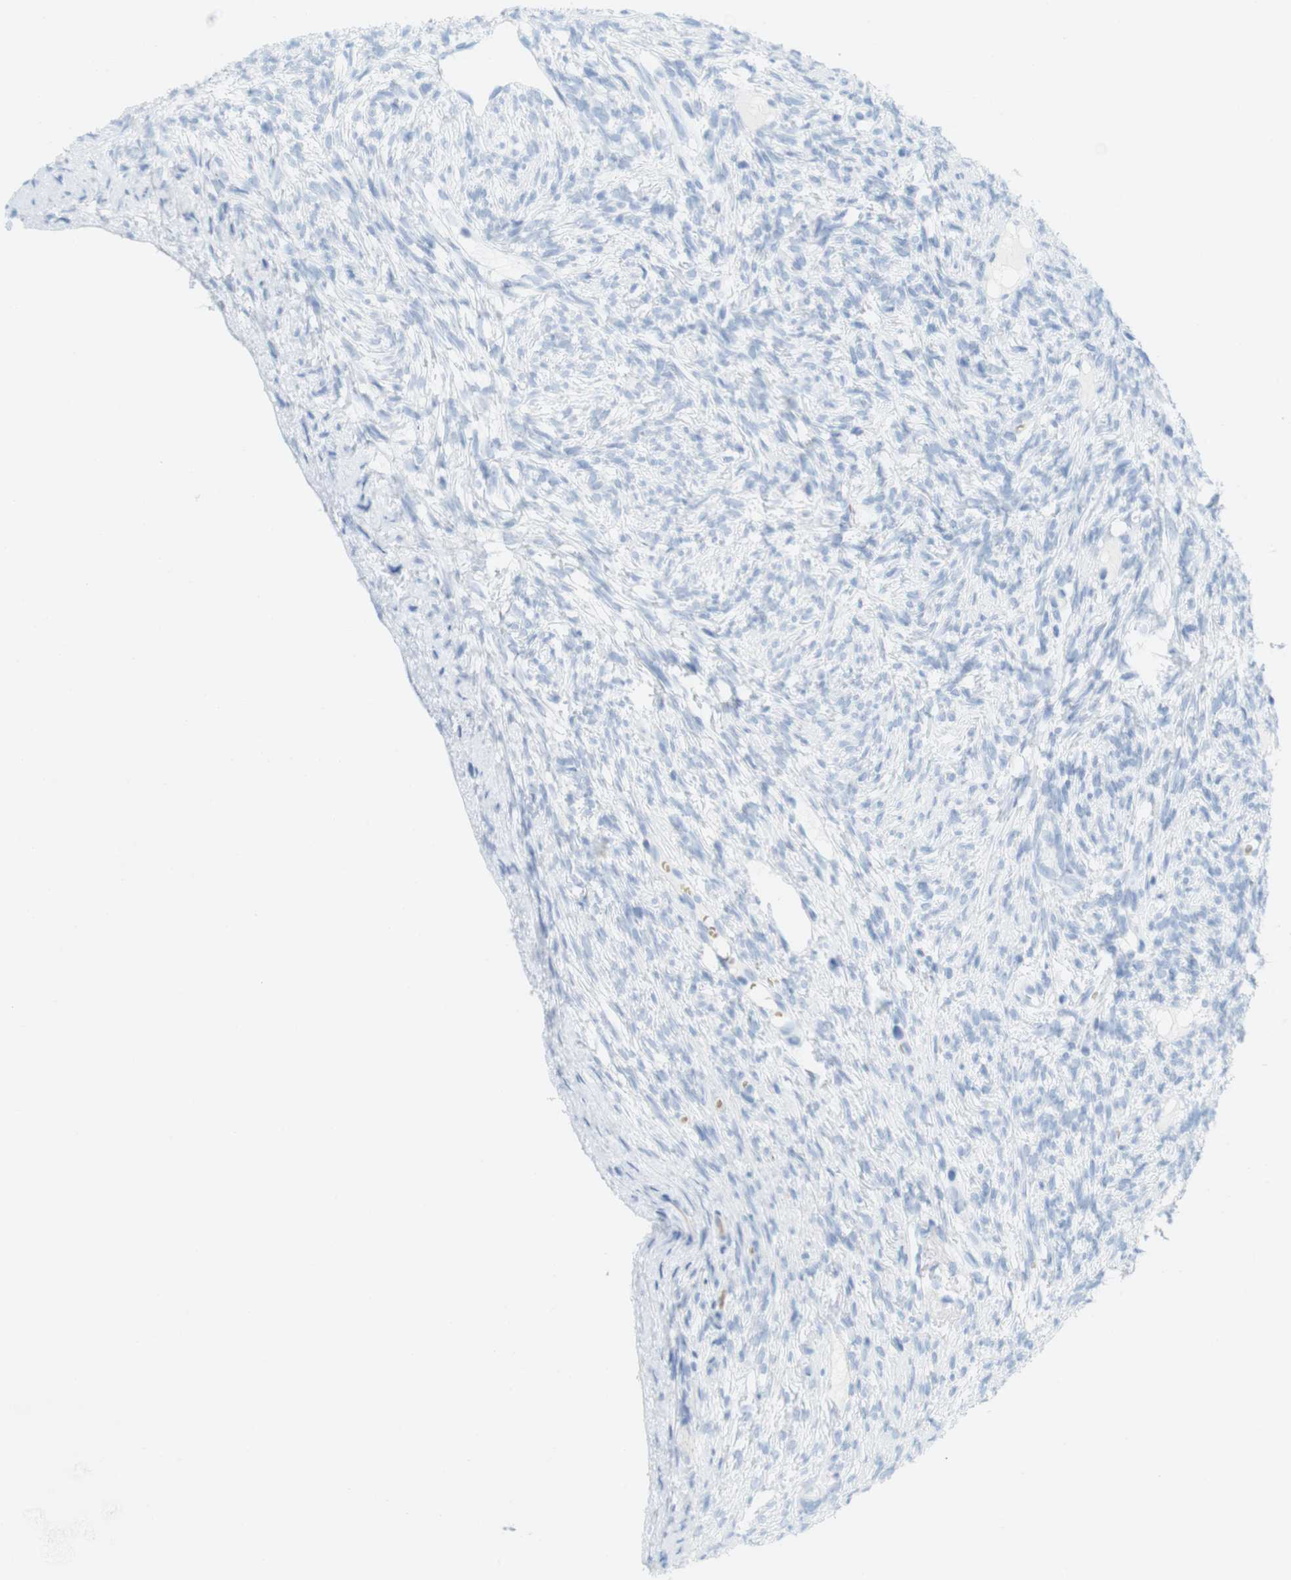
{"staining": {"intensity": "negative", "quantity": "none", "location": "none"}, "tissue": "ovary", "cell_type": "Ovarian stroma cells", "image_type": "normal", "snomed": [{"axis": "morphology", "description": "Normal tissue, NOS"}, {"axis": "topography", "description": "Ovary"}], "caption": "Immunohistochemistry (IHC) of benign ovary shows no staining in ovarian stroma cells.", "gene": "TNNT2", "patient": {"sex": "female", "age": 33}}